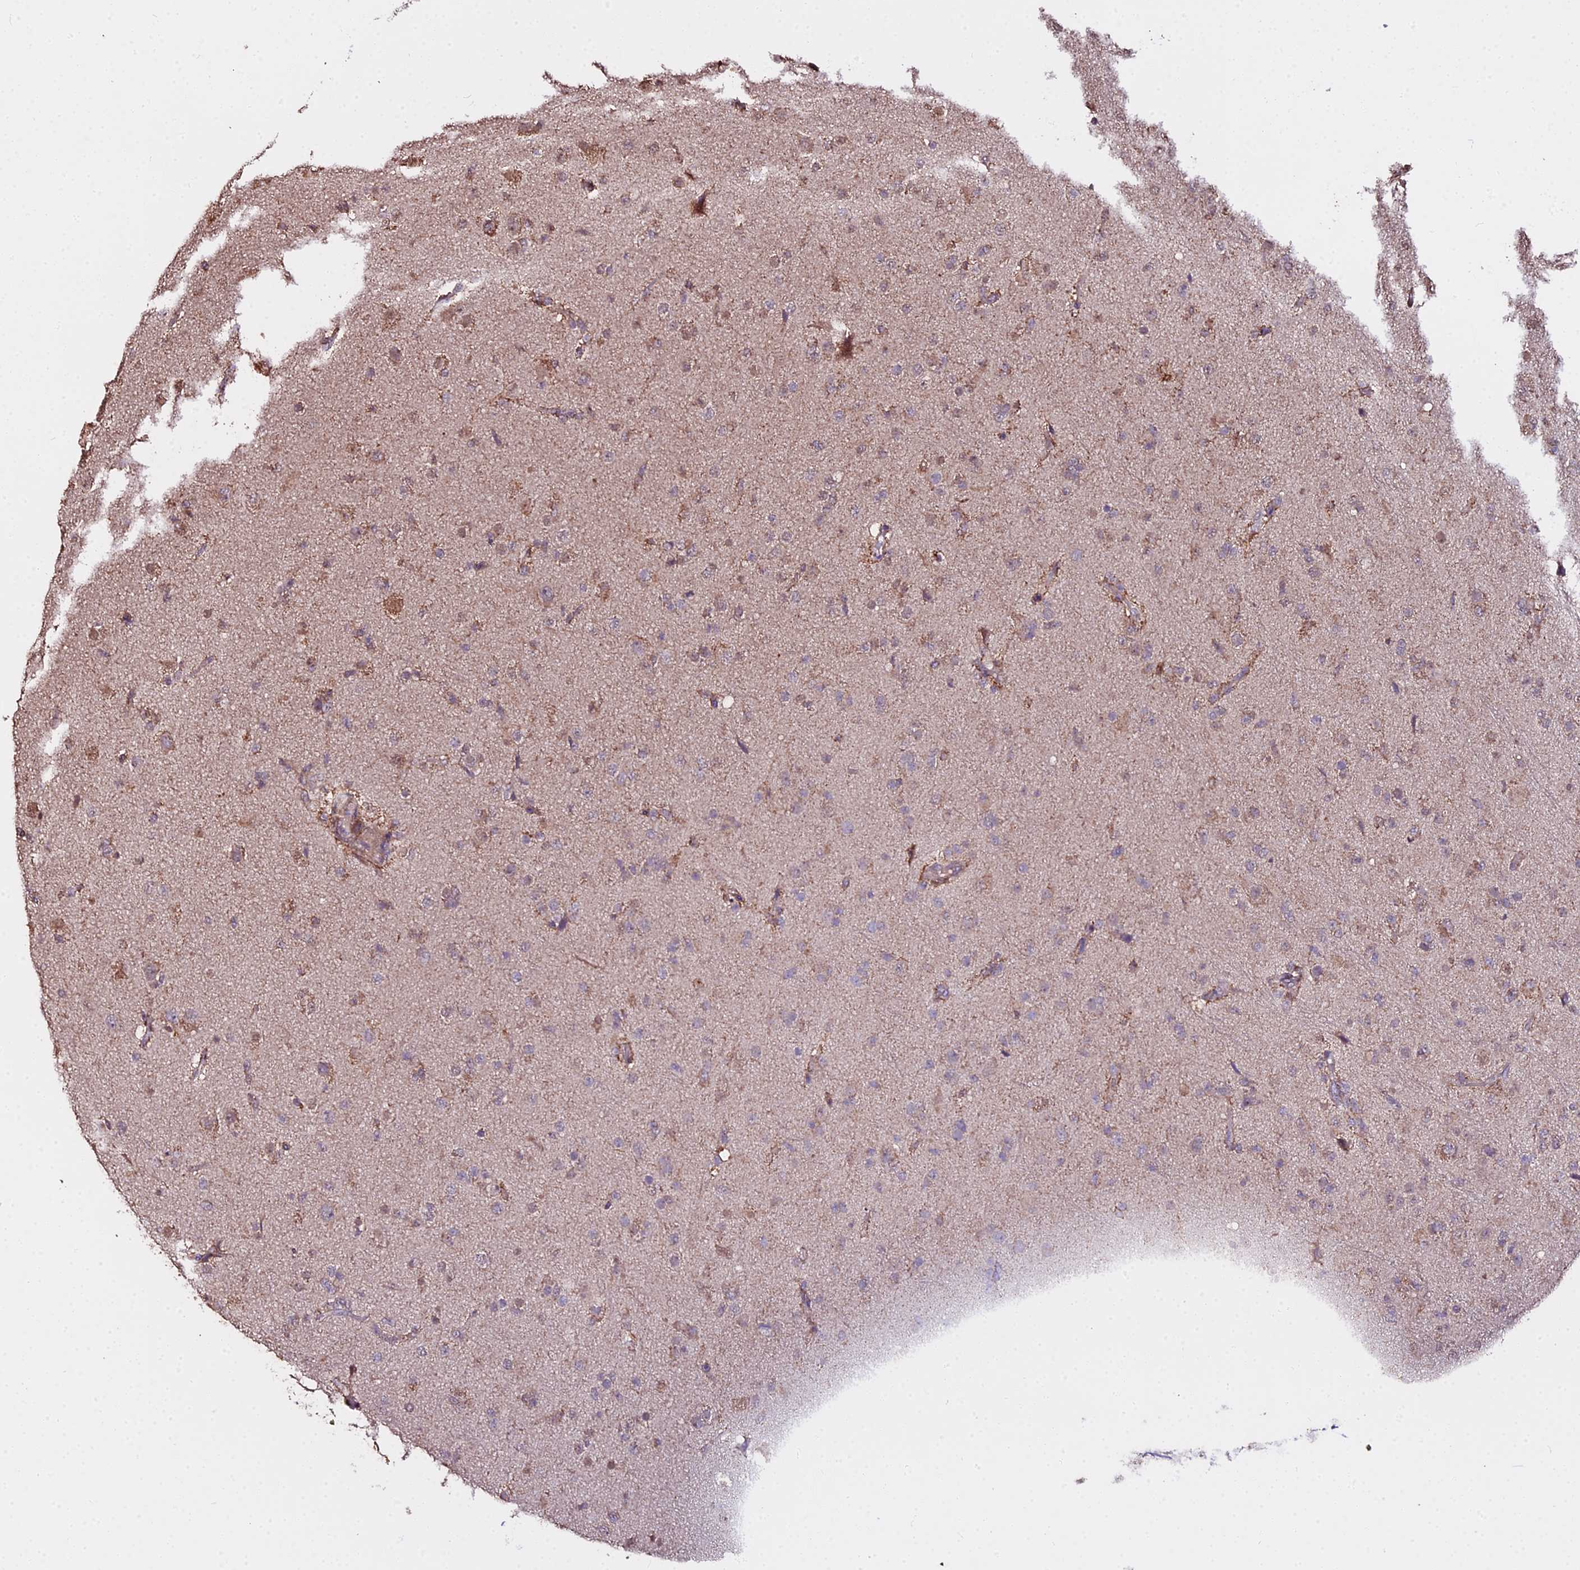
{"staining": {"intensity": "weak", "quantity": "<25%", "location": "cytoplasmic/membranous"}, "tissue": "glioma", "cell_type": "Tumor cells", "image_type": "cancer", "snomed": [{"axis": "morphology", "description": "Glioma, malignant, Low grade"}, {"axis": "topography", "description": "Brain"}], "caption": "A high-resolution micrograph shows immunohistochemistry staining of glioma, which reveals no significant staining in tumor cells.", "gene": "METTL13", "patient": {"sex": "male", "age": 65}}